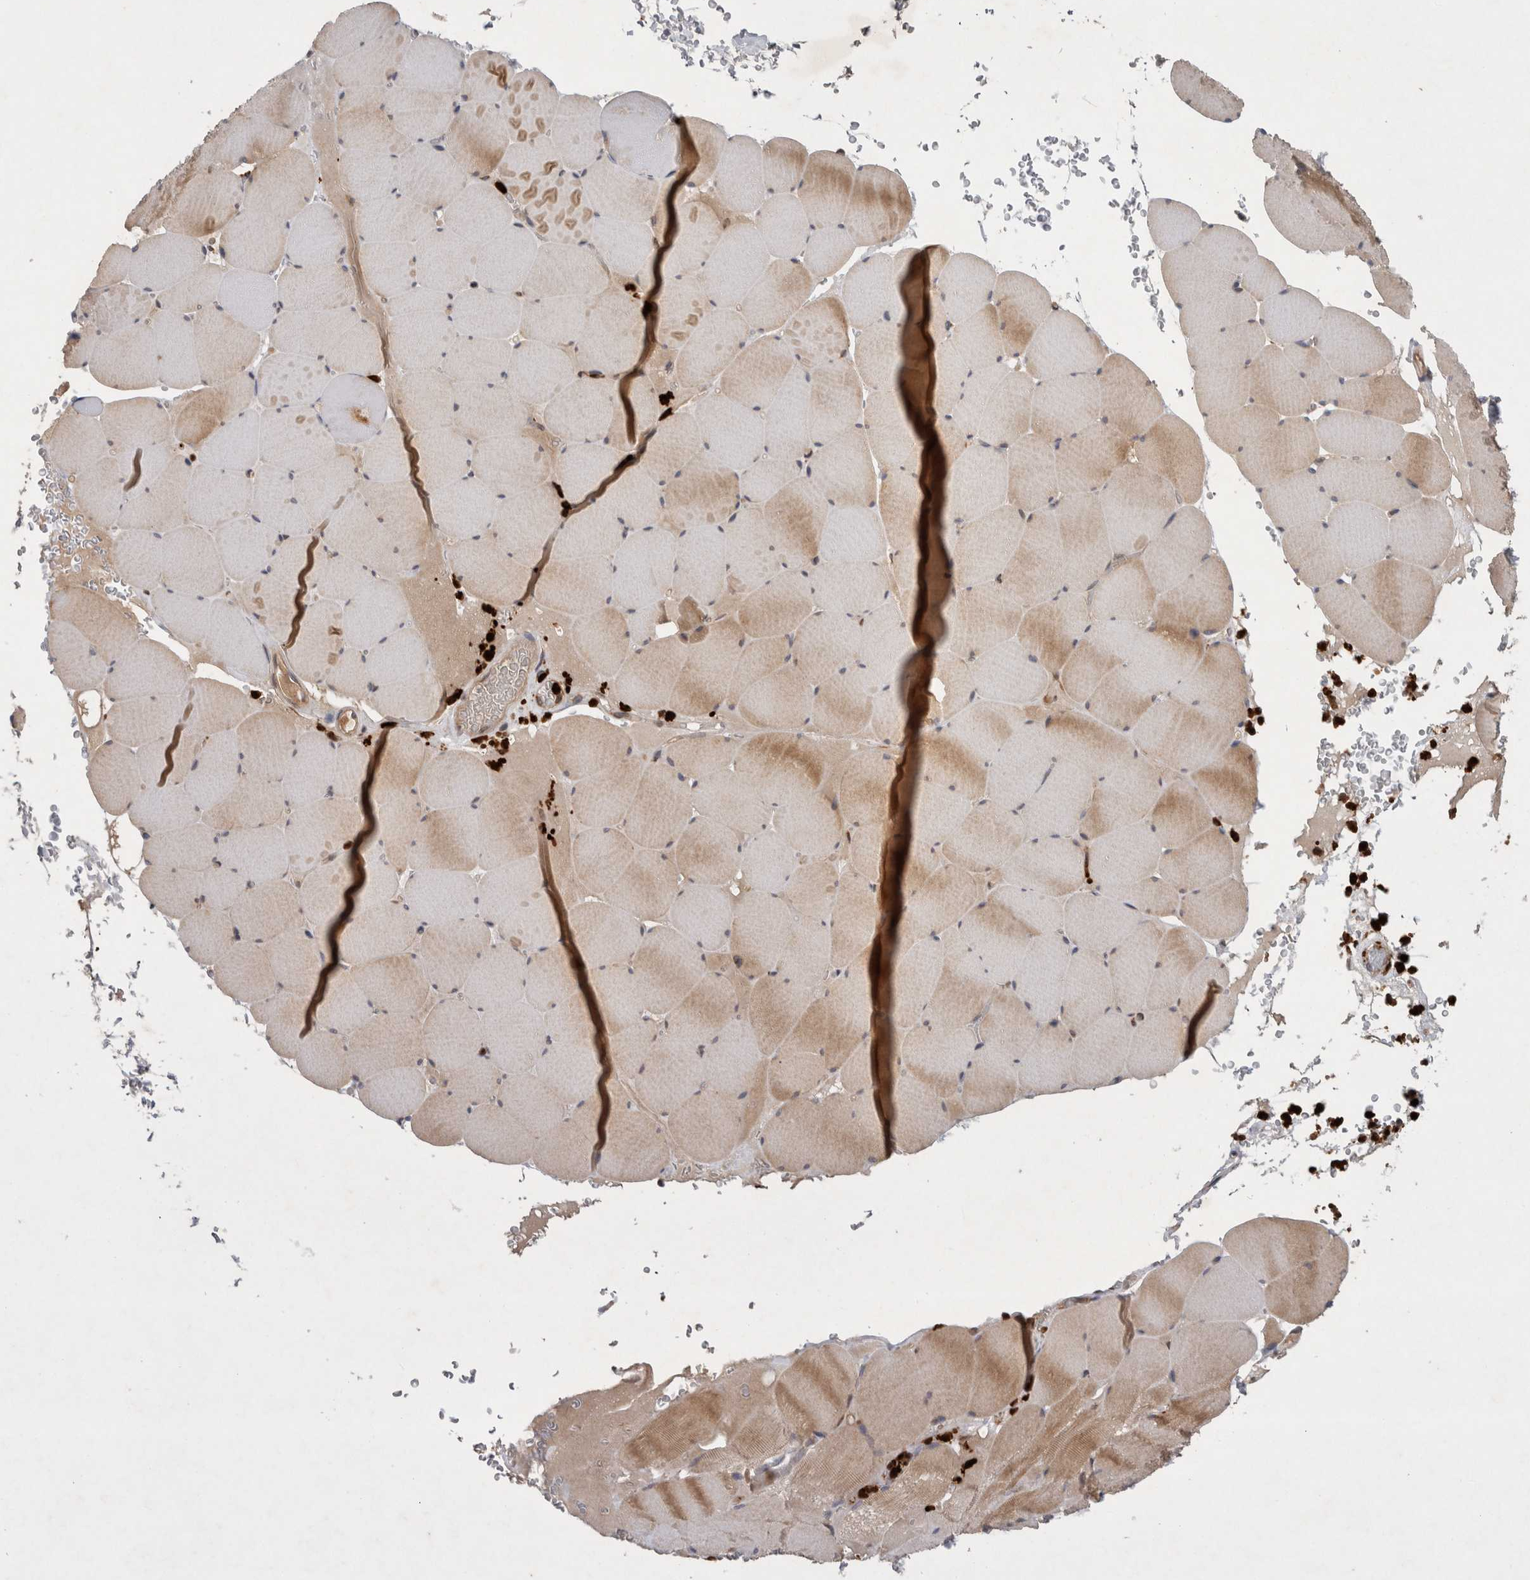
{"staining": {"intensity": "moderate", "quantity": "25%-75%", "location": "cytoplasmic/membranous"}, "tissue": "skeletal muscle", "cell_type": "Myocytes", "image_type": "normal", "snomed": [{"axis": "morphology", "description": "Normal tissue, NOS"}, {"axis": "topography", "description": "Skeletal muscle"}], "caption": "A medium amount of moderate cytoplasmic/membranous expression is present in about 25%-75% of myocytes in normal skeletal muscle.", "gene": "PDCD2", "patient": {"sex": "male", "age": 62}}